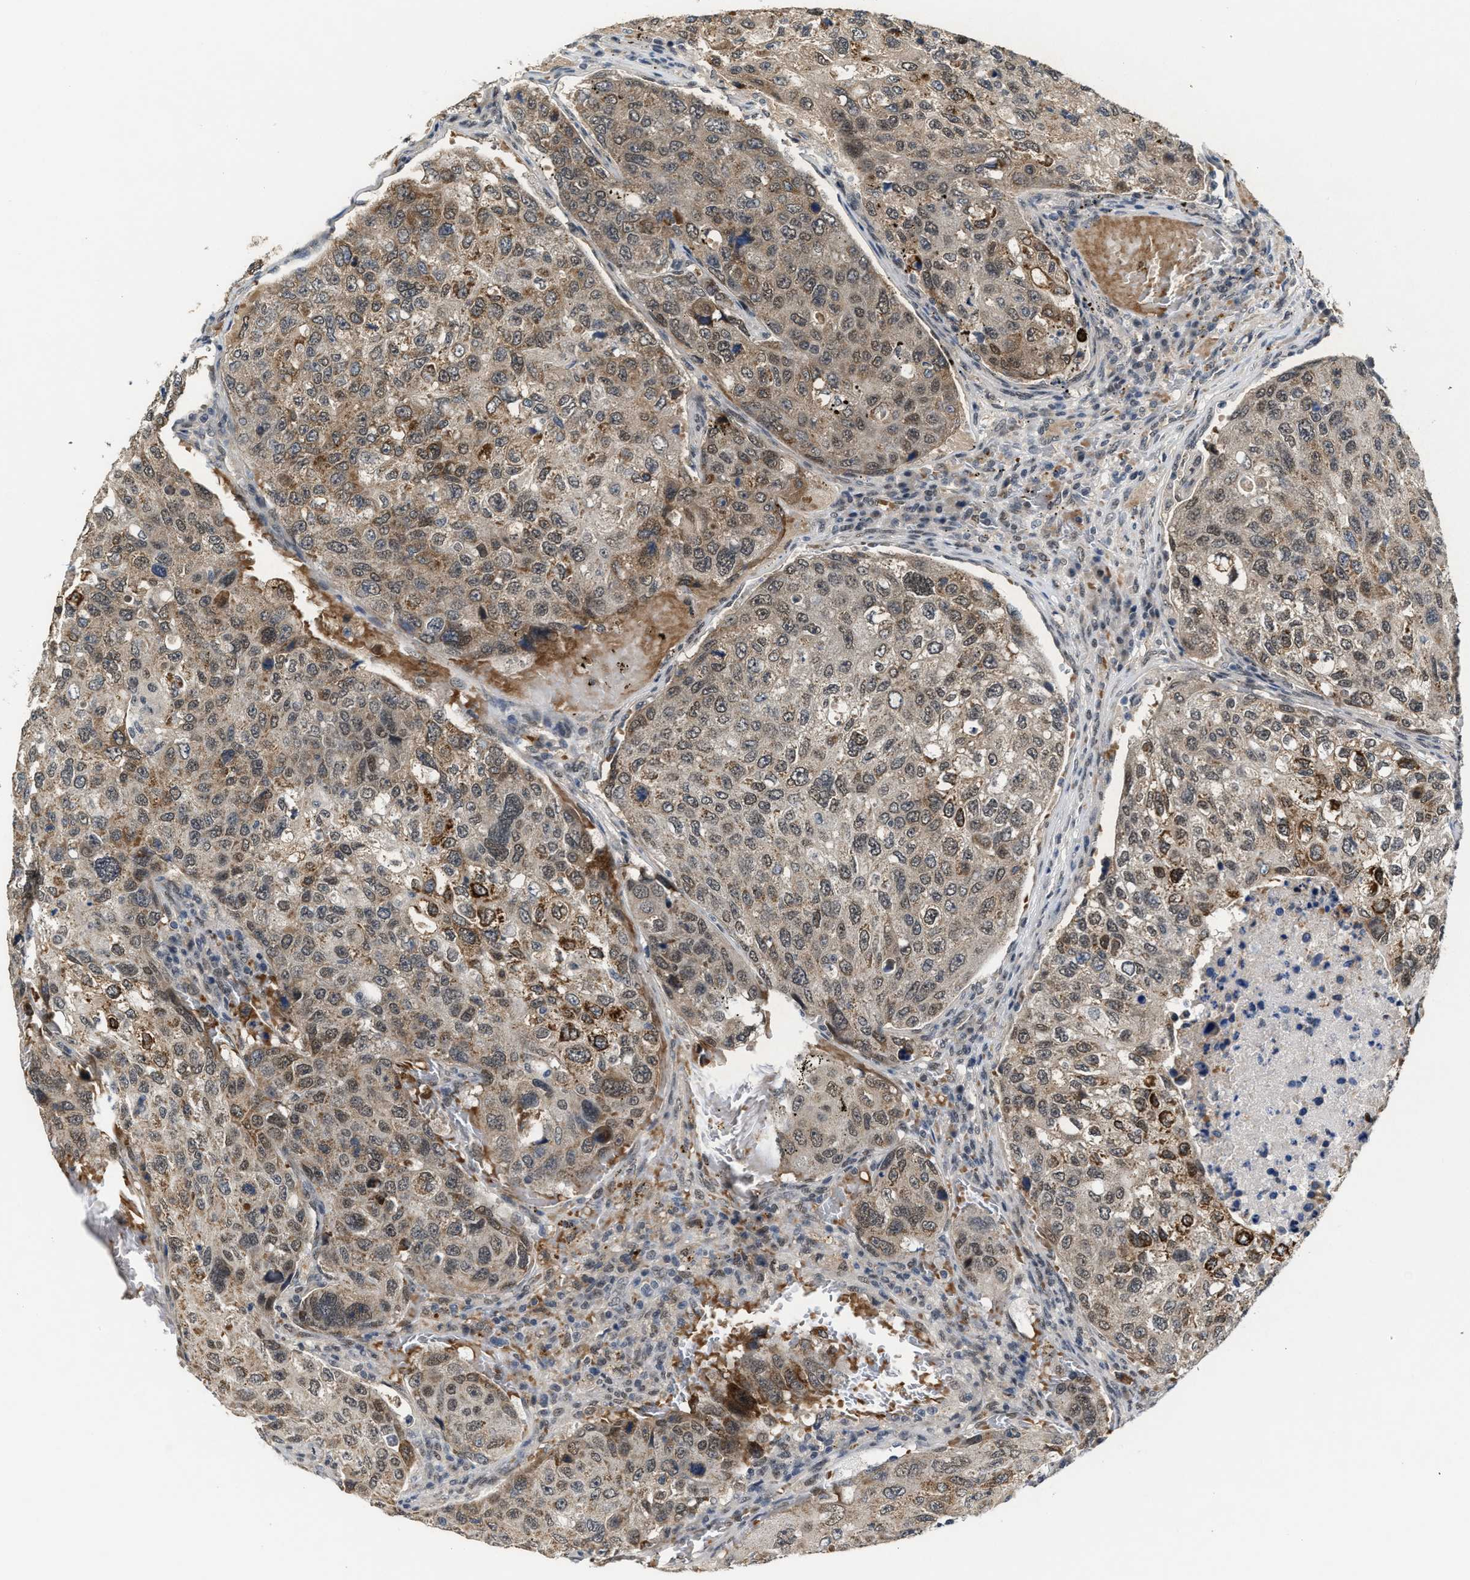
{"staining": {"intensity": "weak", "quantity": ">75%", "location": "cytoplasmic/membranous,nuclear"}, "tissue": "urothelial cancer", "cell_type": "Tumor cells", "image_type": "cancer", "snomed": [{"axis": "morphology", "description": "Urothelial carcinoma, High grade"}, {"axis": "topography", "description": "Lymph node"}, {"axis": "topography", "description": "Urinary bladder"}], "caption": "Urothelial carcinoma (high-grade) stained with DAB immunohistochemistry exhibits low levels of weak cytoplasmic/membranous and nuclear positivity in approximately >75% of tumor cells. (DAB IHC, brown staining for protein, blue staining for nuclei).", "gene": "KIF24", "patient": {"sex": "male", "age": 51}}